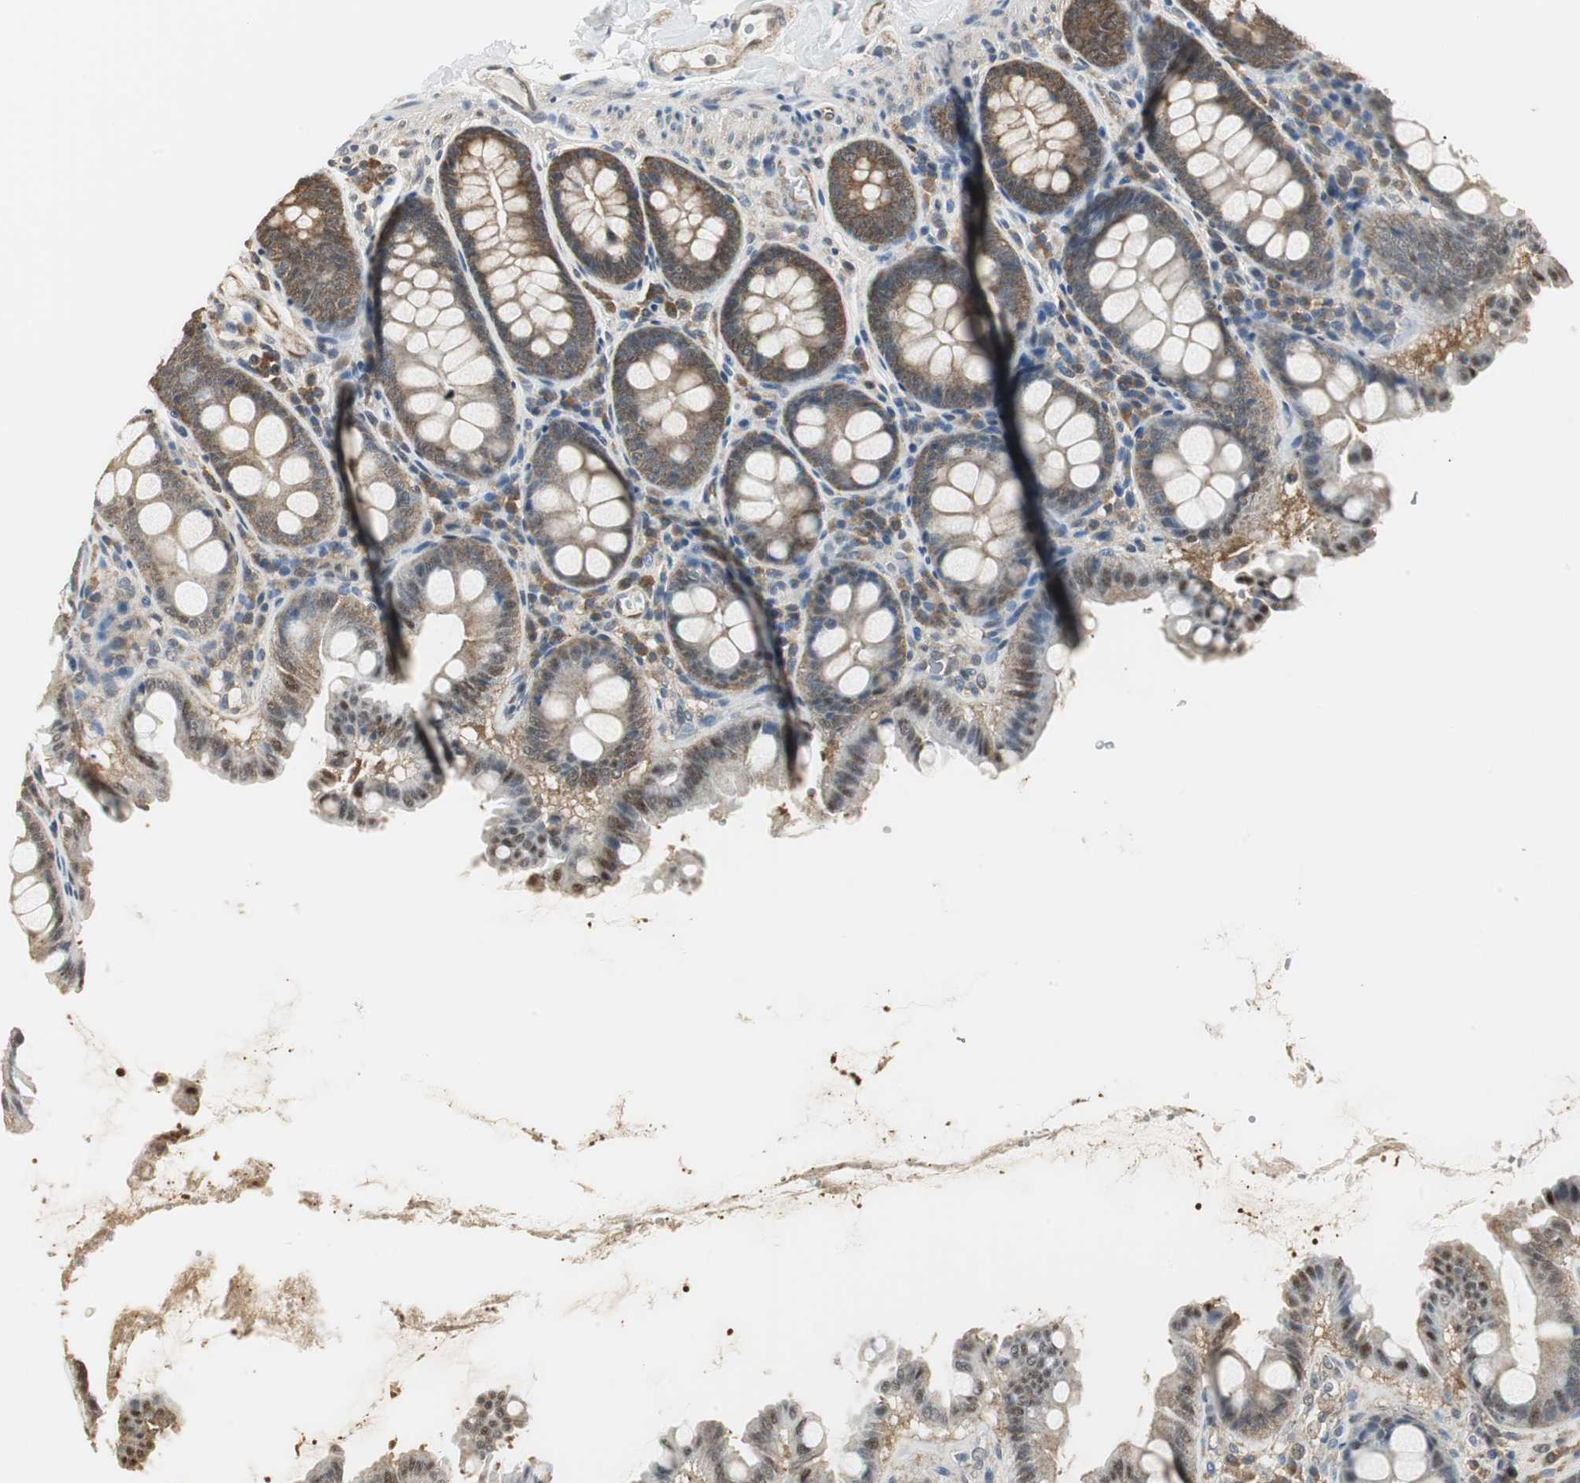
{"staining": {"intensity": "negative", "quantity": "none", "location": "none"}, "tissue": "colon", "cell_type": "Endothelial cells", "image_type": "normal", "snomed": [{"axis": "morphology", "description": "Normal tissue, NOS"}, {"axis": "topography", "description": "Colon"}], "caption": "DAB (3,3'-diaminobenzidine) immunohistochemical staining of normal human colon exhibits no significant staining in endothelial cells. (Brightfield microscopy of DAB (3,3'-diaminobenzidine) immunohistochemistry (IHC) at high magnification).", "gene": "CCT5", "patient": {"sex": "female", "age": 61}}